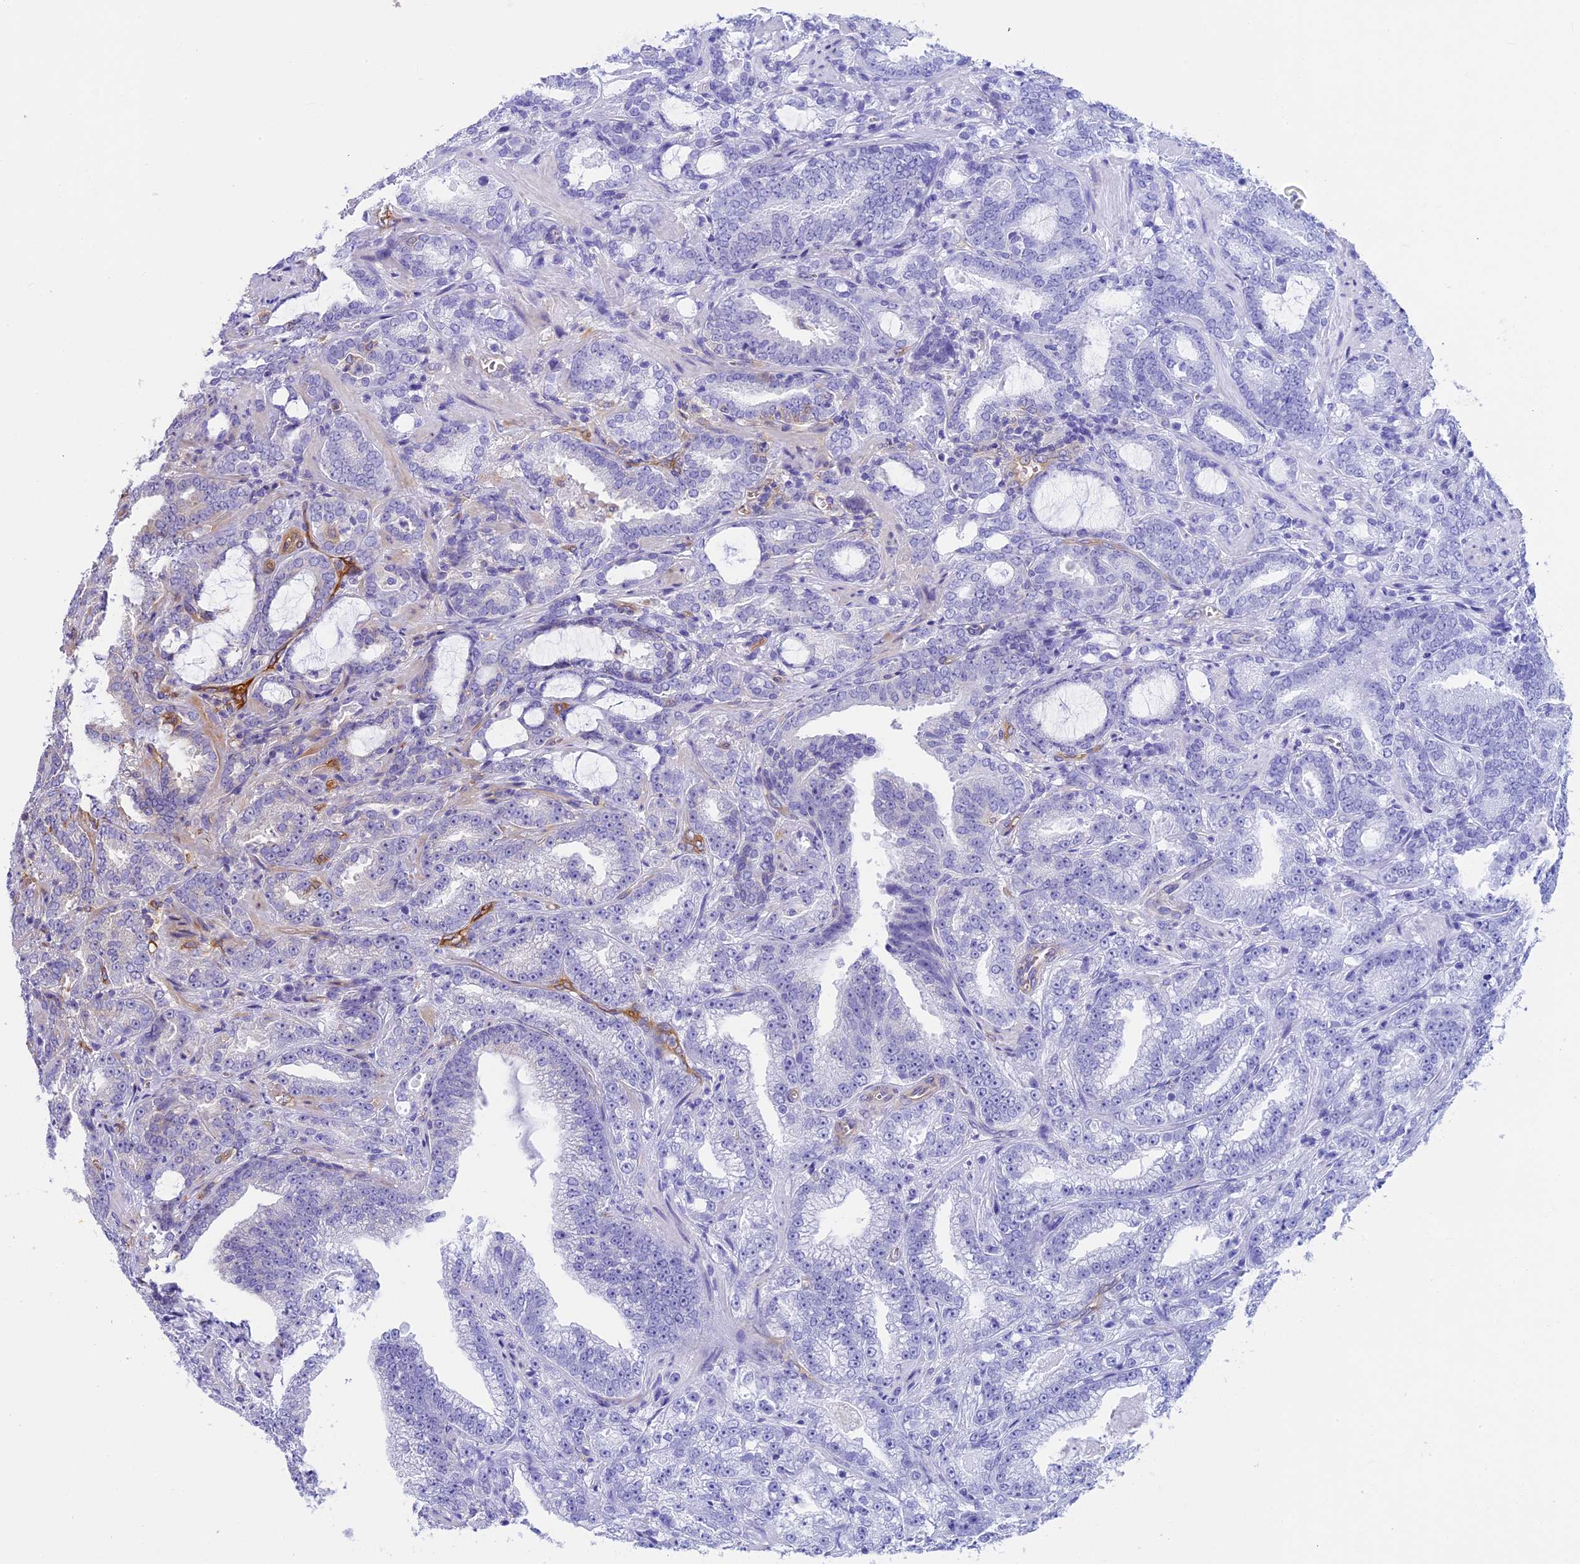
{"staining": {"intensity": "negative", "quantity": "none", "location": "none"}, "tissue": "prostate cancer", "cell_type": "Tumor cells", "image_type": "cancer", "snomed": [{"axis": "morphology", "description": "Adenocarcinoma, High grade"}, {"axis": "topography", "description": "Prostate and seminal vesicle, NOS"}], "caption": "Prostate cancer (adenocarcinoma (high-grade)) stained for a protein using IHC exhibits no staining tumor cells.", "gene": "EHBP1L1", "patient": {"sex": "male", "age": 67}}